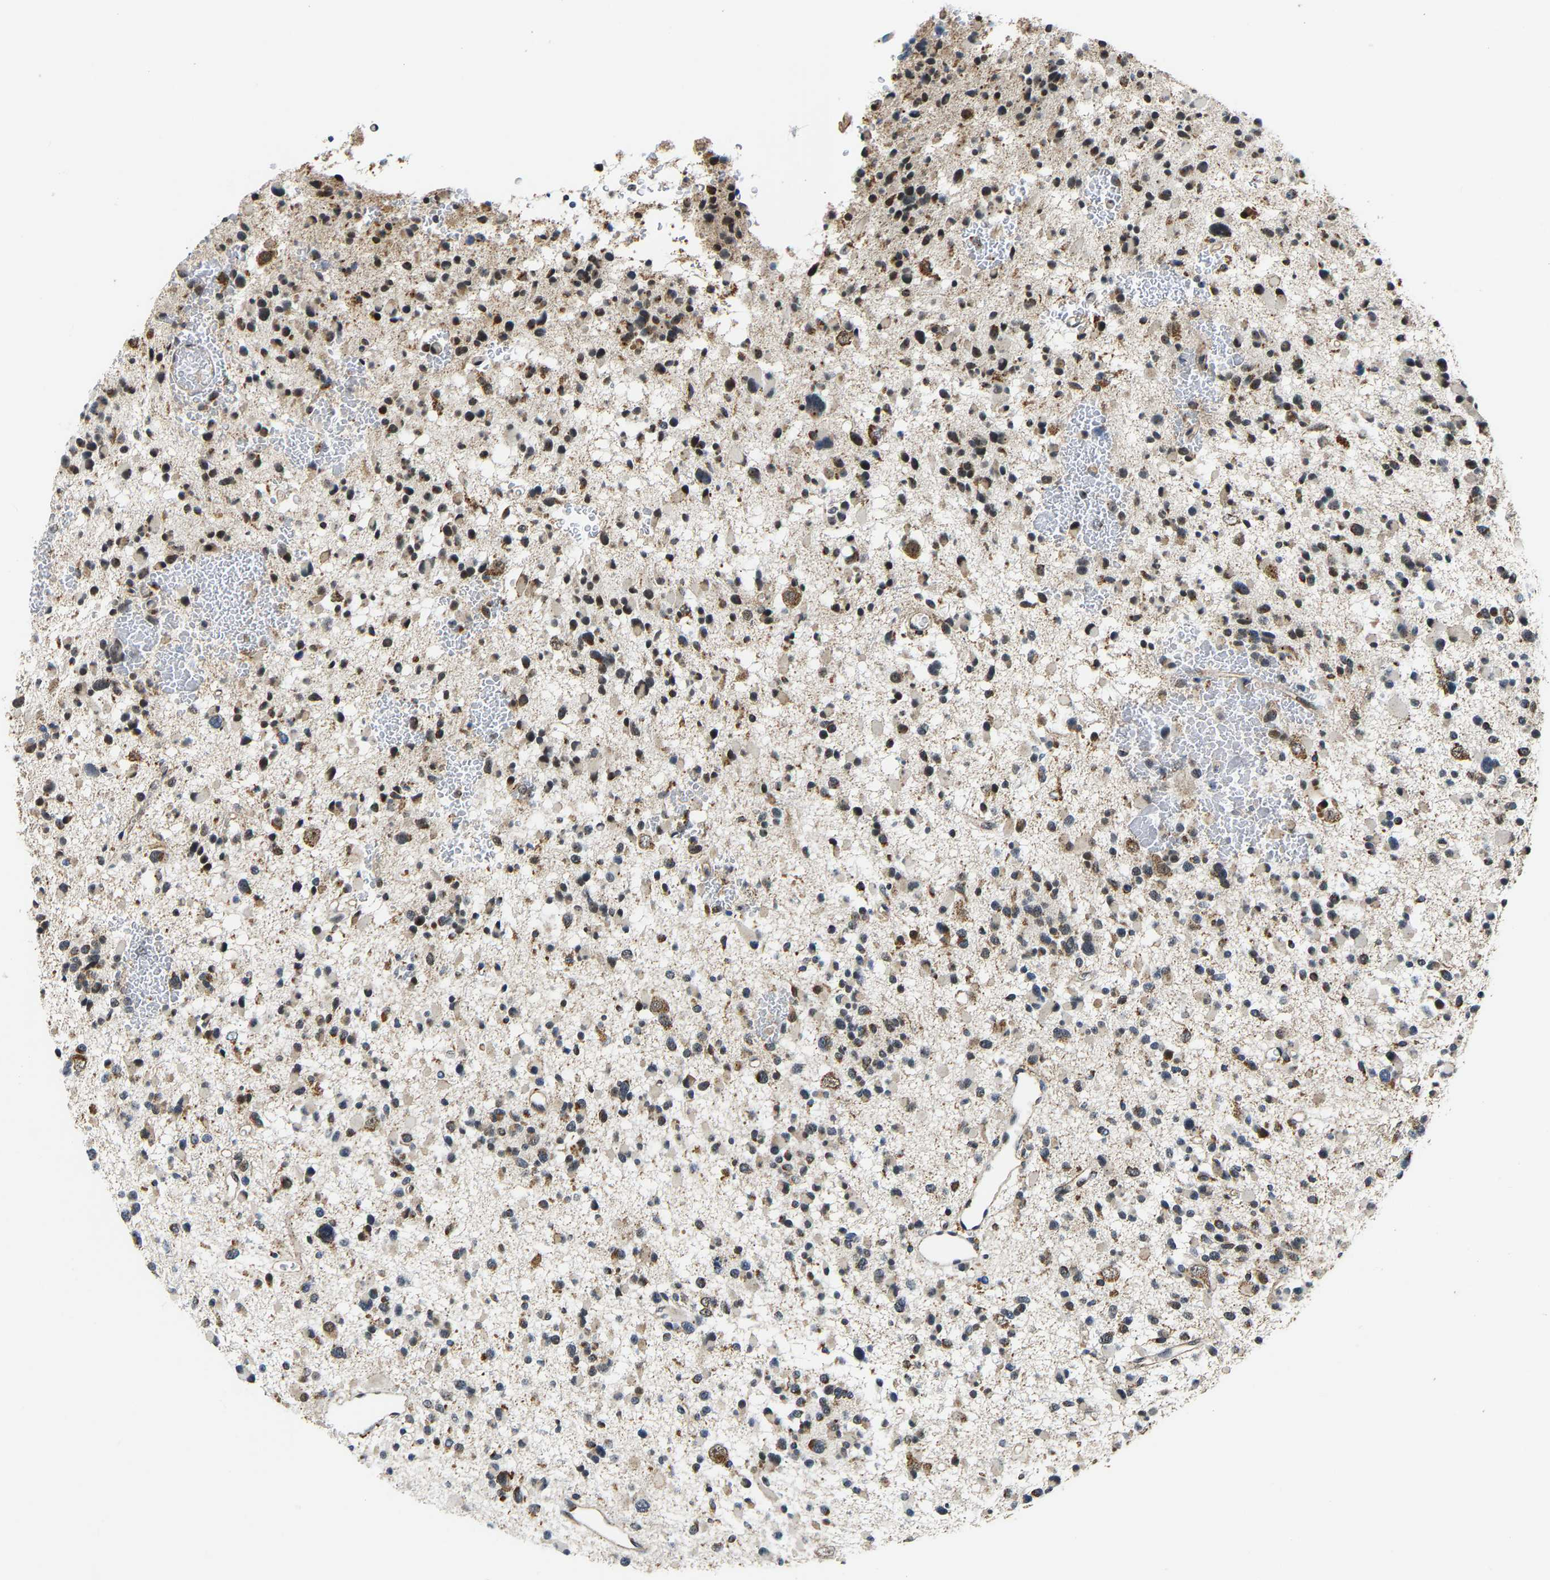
{"staining": {"intensity": "weak", "quantity": "25%-75%", "location": "cytoplasmic/membranous,nuclear"}, "tissue": "glioma", "cell_type": "Tumor cells", "image_type": "cancer", "snomed": [{"axis": "morphology", "description": "Glioma, malignant, Low grade"}, {"axis": "topography", "description": "Brain"}], "caption": "Low-grade glioma (malignant) stained with a protein marker displays weak staining in tumor cells.", "gene": "GIMAP7", "patient": {"sex": "female", "age": 22}}